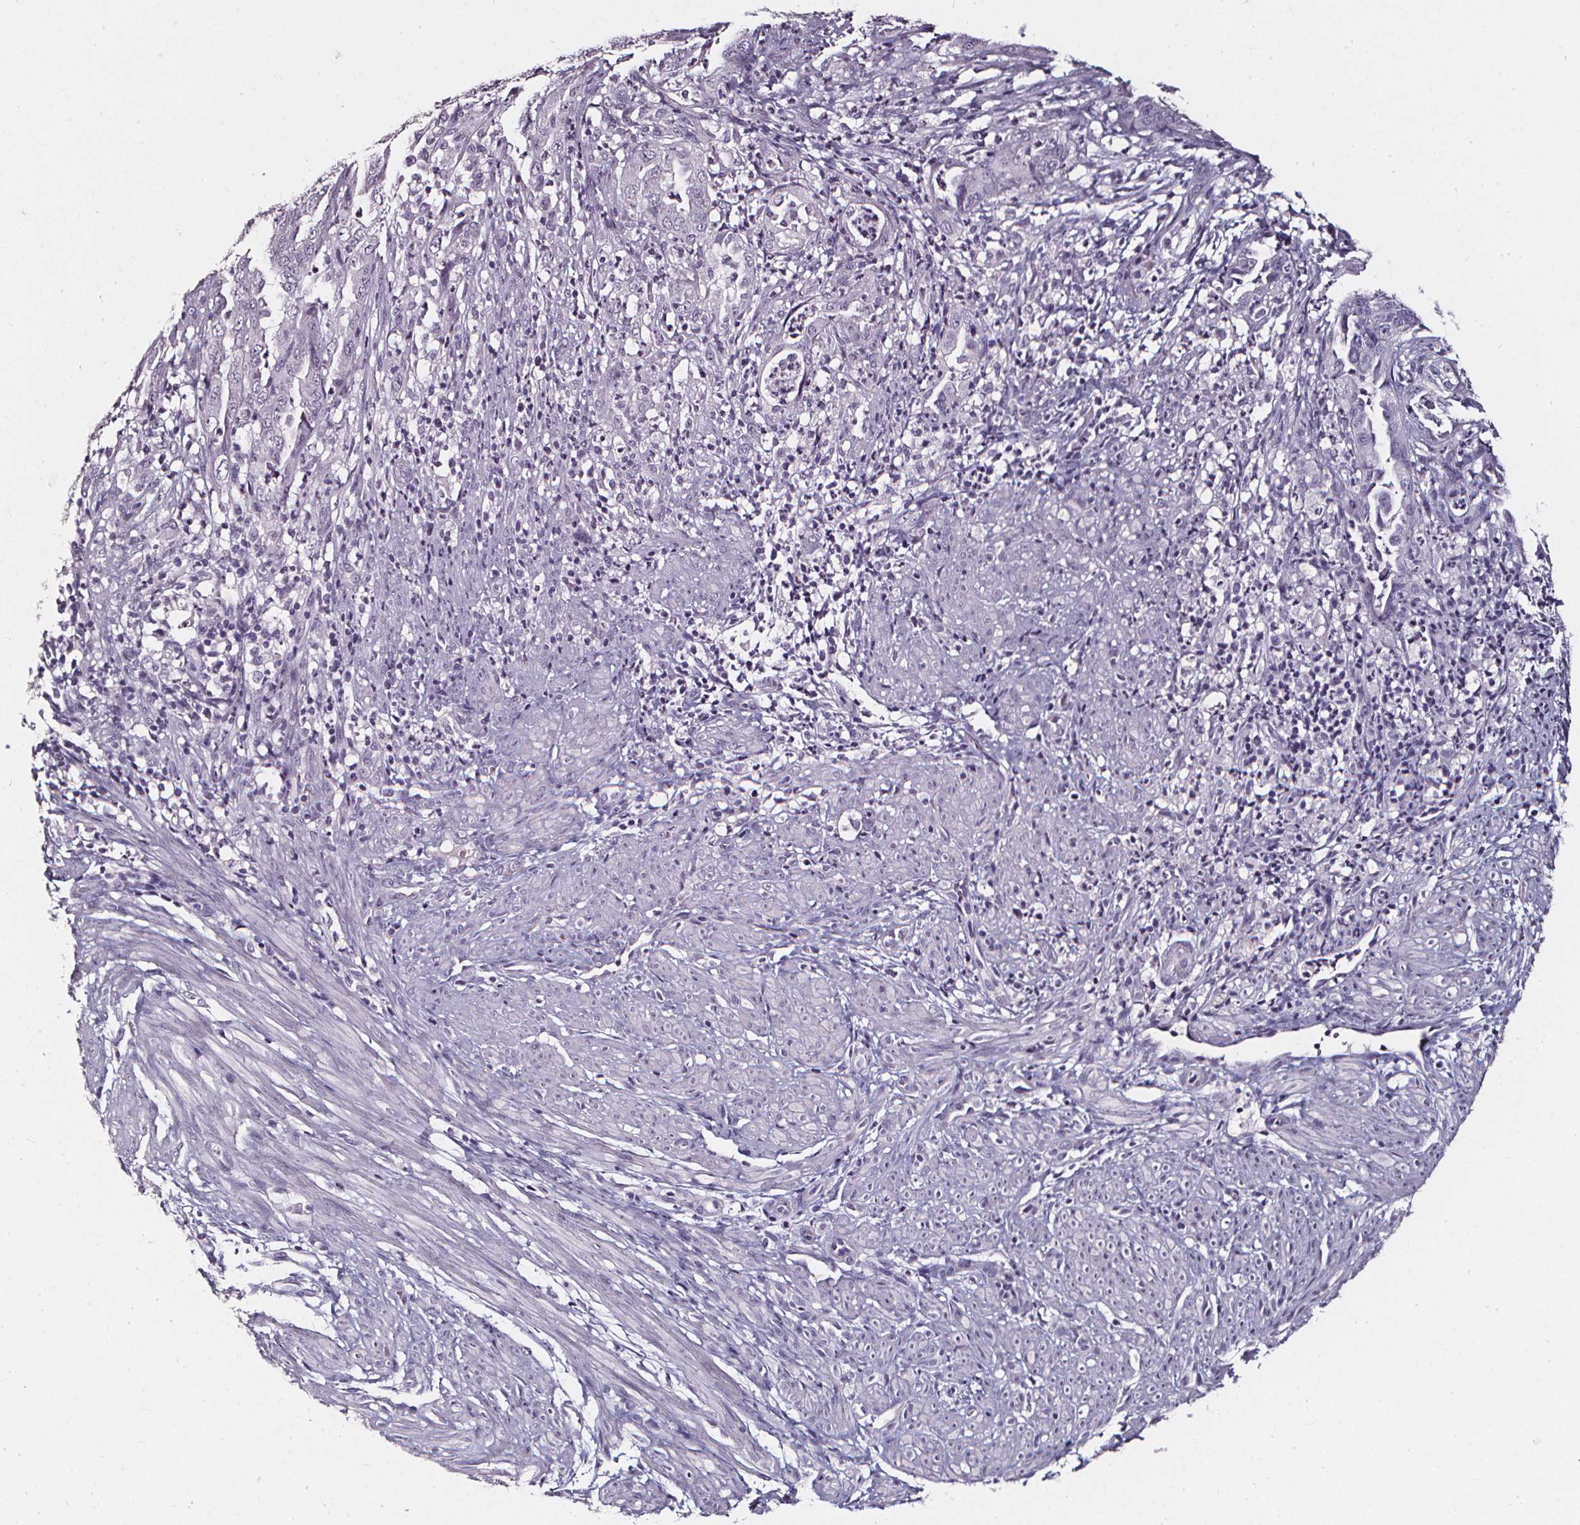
{"staining": {"intensity": "negative", "quantity": "none", "location": "none"}, "tissue": "endometrial cancer", "cell_type": "Tumor cells", "image_type": "cancer", "snomed": [{"axis": "morphology", "description": "Adenocarcinoma, NOS"}, {"axis": "topography", "description": "Endometrium"}], "caption": "Histopathology image shows no significant protein expression in tumor cells of endometrial cancer. (DAB (3,3'-diaminobenzidine) immunohistochemistry (IHC), high magnification).", "gene": "DEFA5", "patient": {"sex": "female", "age": 51}}